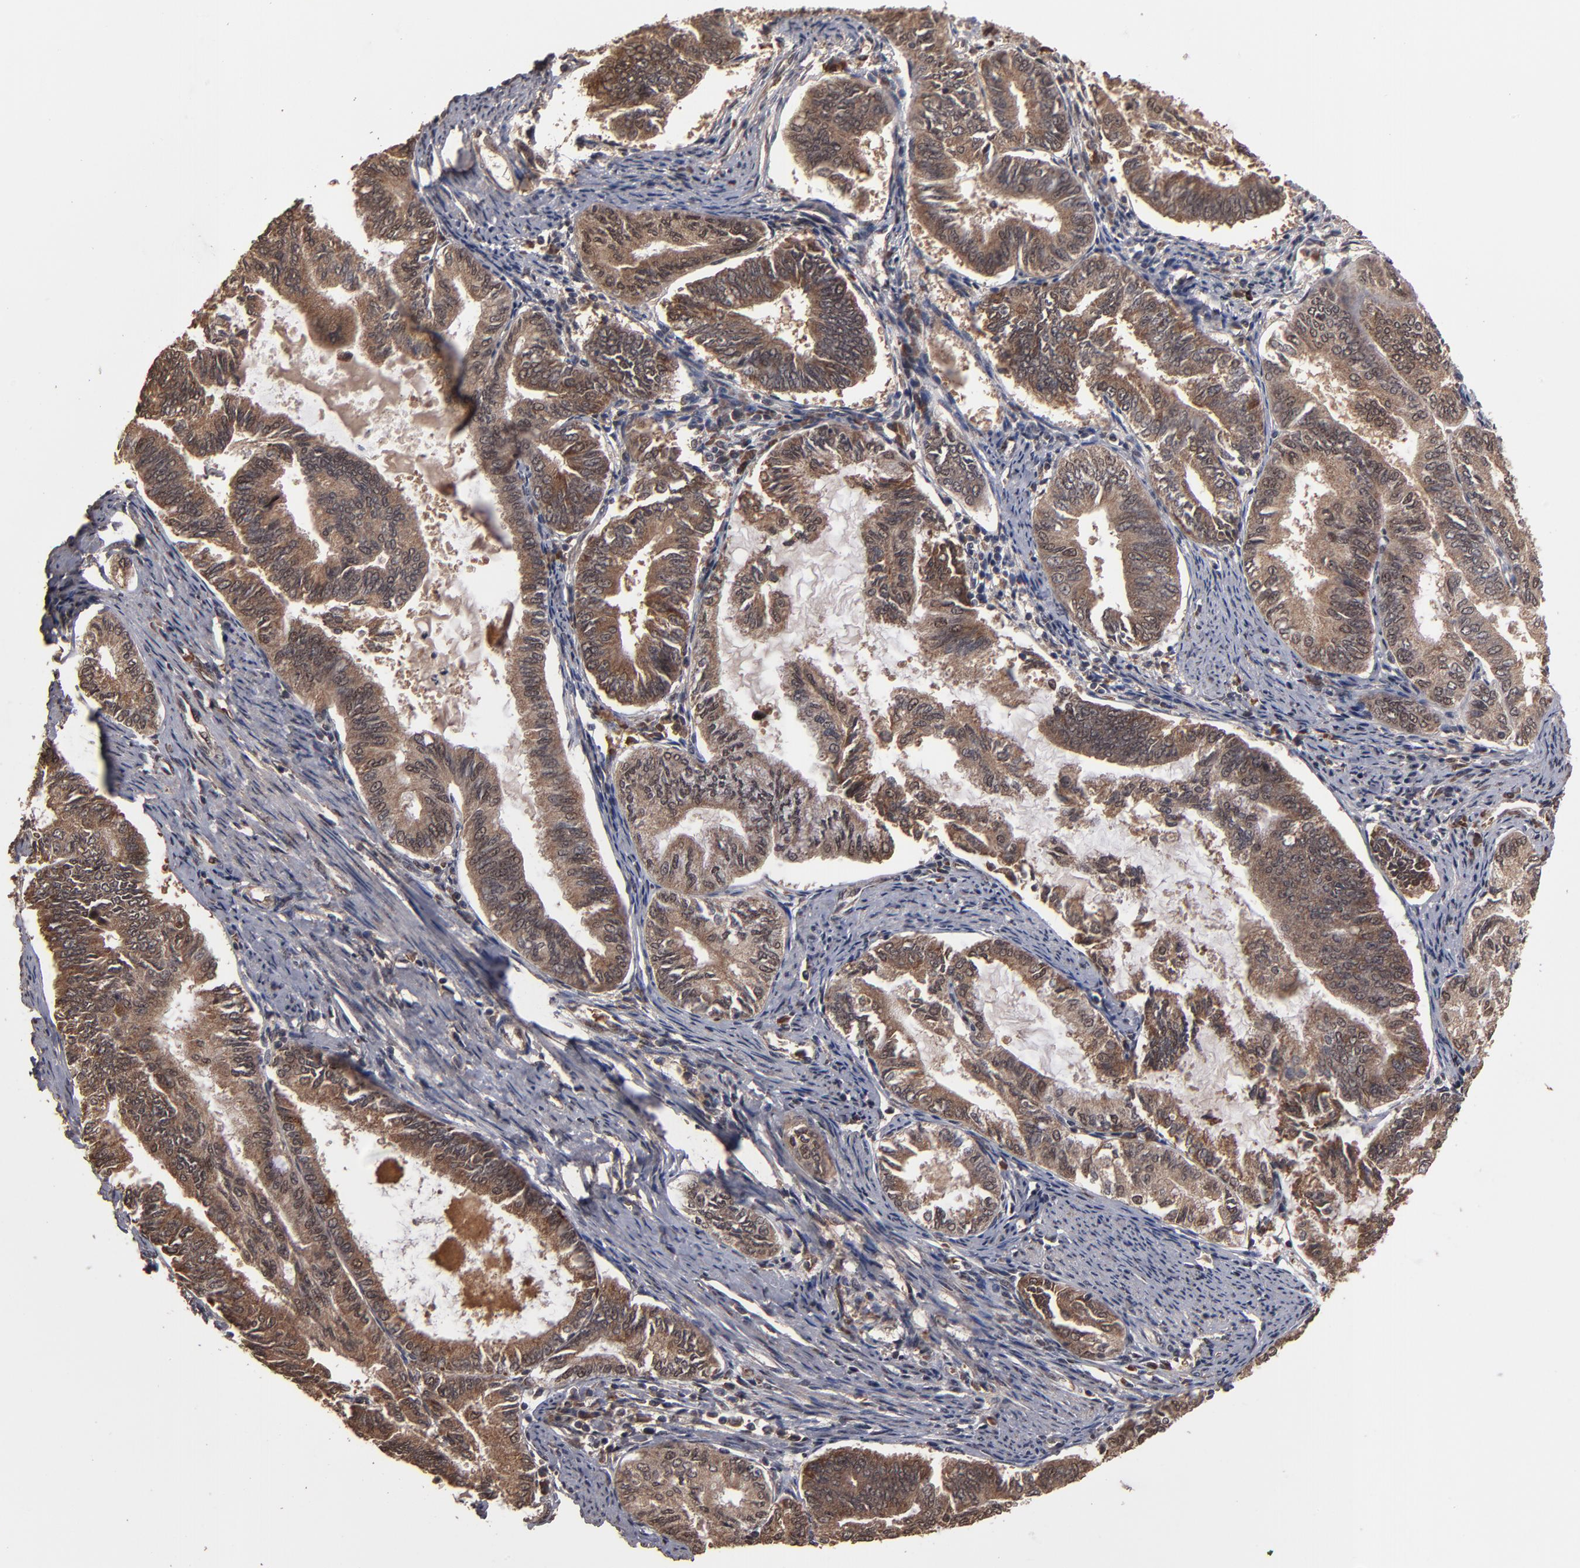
{"staining": {"intensity": "strong", "quantity": ">75%", "location": "cytoplasmic/membranous,nuclear"}, "tissue": "endometrial cancer", "cell_type": "Tumor cells", "image_type": "cancer", "snomed": [{"axis": "morphology", "description": "Adenocarcinoma, NOS"}, {"axis": "topography", "description": "Endometrium"}], "caption": "High-power microscopy captured an immunohistochemistry (IHC) micrograph of endometrial adenocarcinoma, revealing strong cytoplasmic/membranous and nuclear expression in about >75% of tumor cells.", "gene": "NXF2B", "patient": {"sex": "female", "age": 86}}